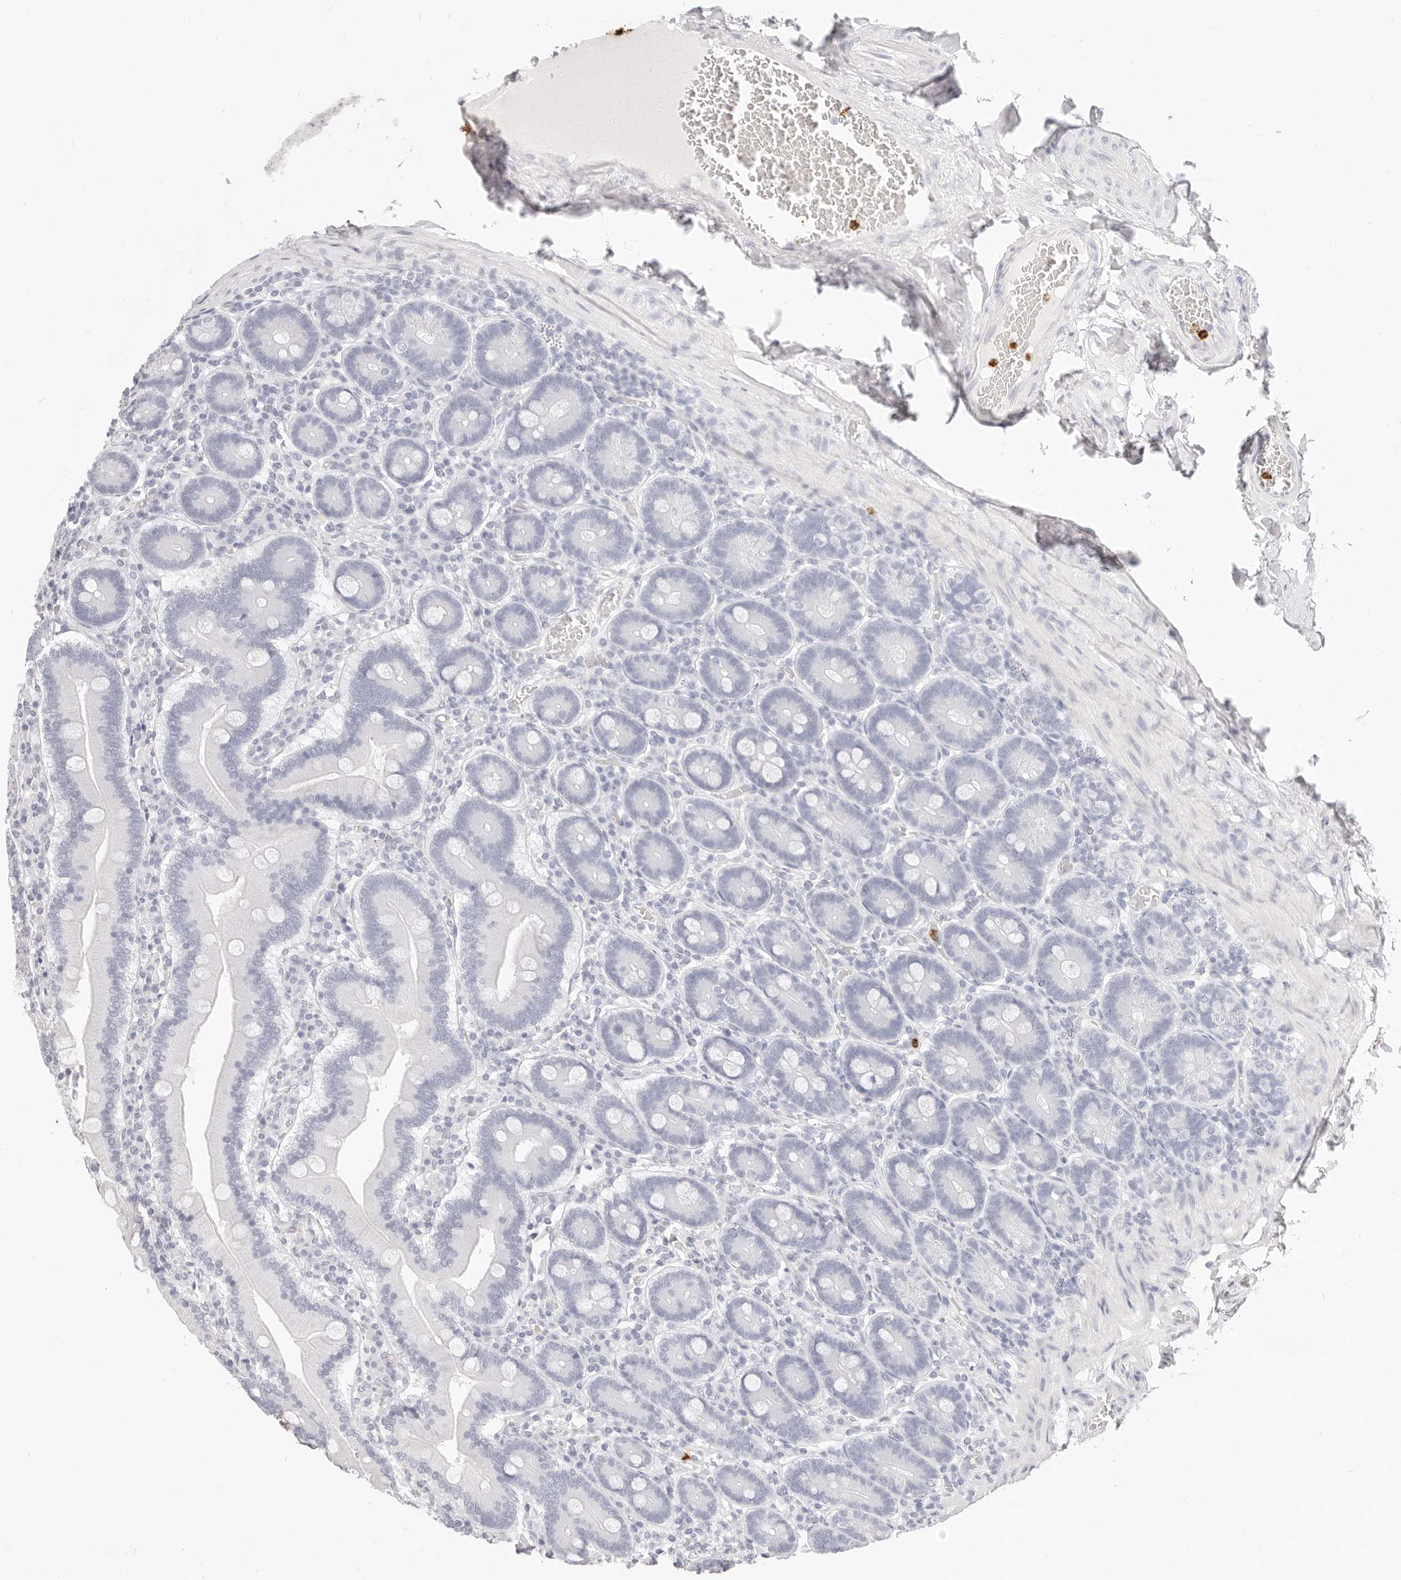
{"staining": {"intensity": "negative", "quantity": "none", "location": "none"}, "tissue": "duodenum", "cell_type": "Glandular cells", "image_type": "normal", "snomed": [{"axis": "morphology", "description": "Normal tissue, NOS"}, {"axis": "topography", "description": "Duodenum"}], "caption": "Immunohistochemical staining of benign human duodenum exhibits no significant positivity in glandular cells.", "gene": "CAMP", "patient": {"sex": "female", "age": 62}}